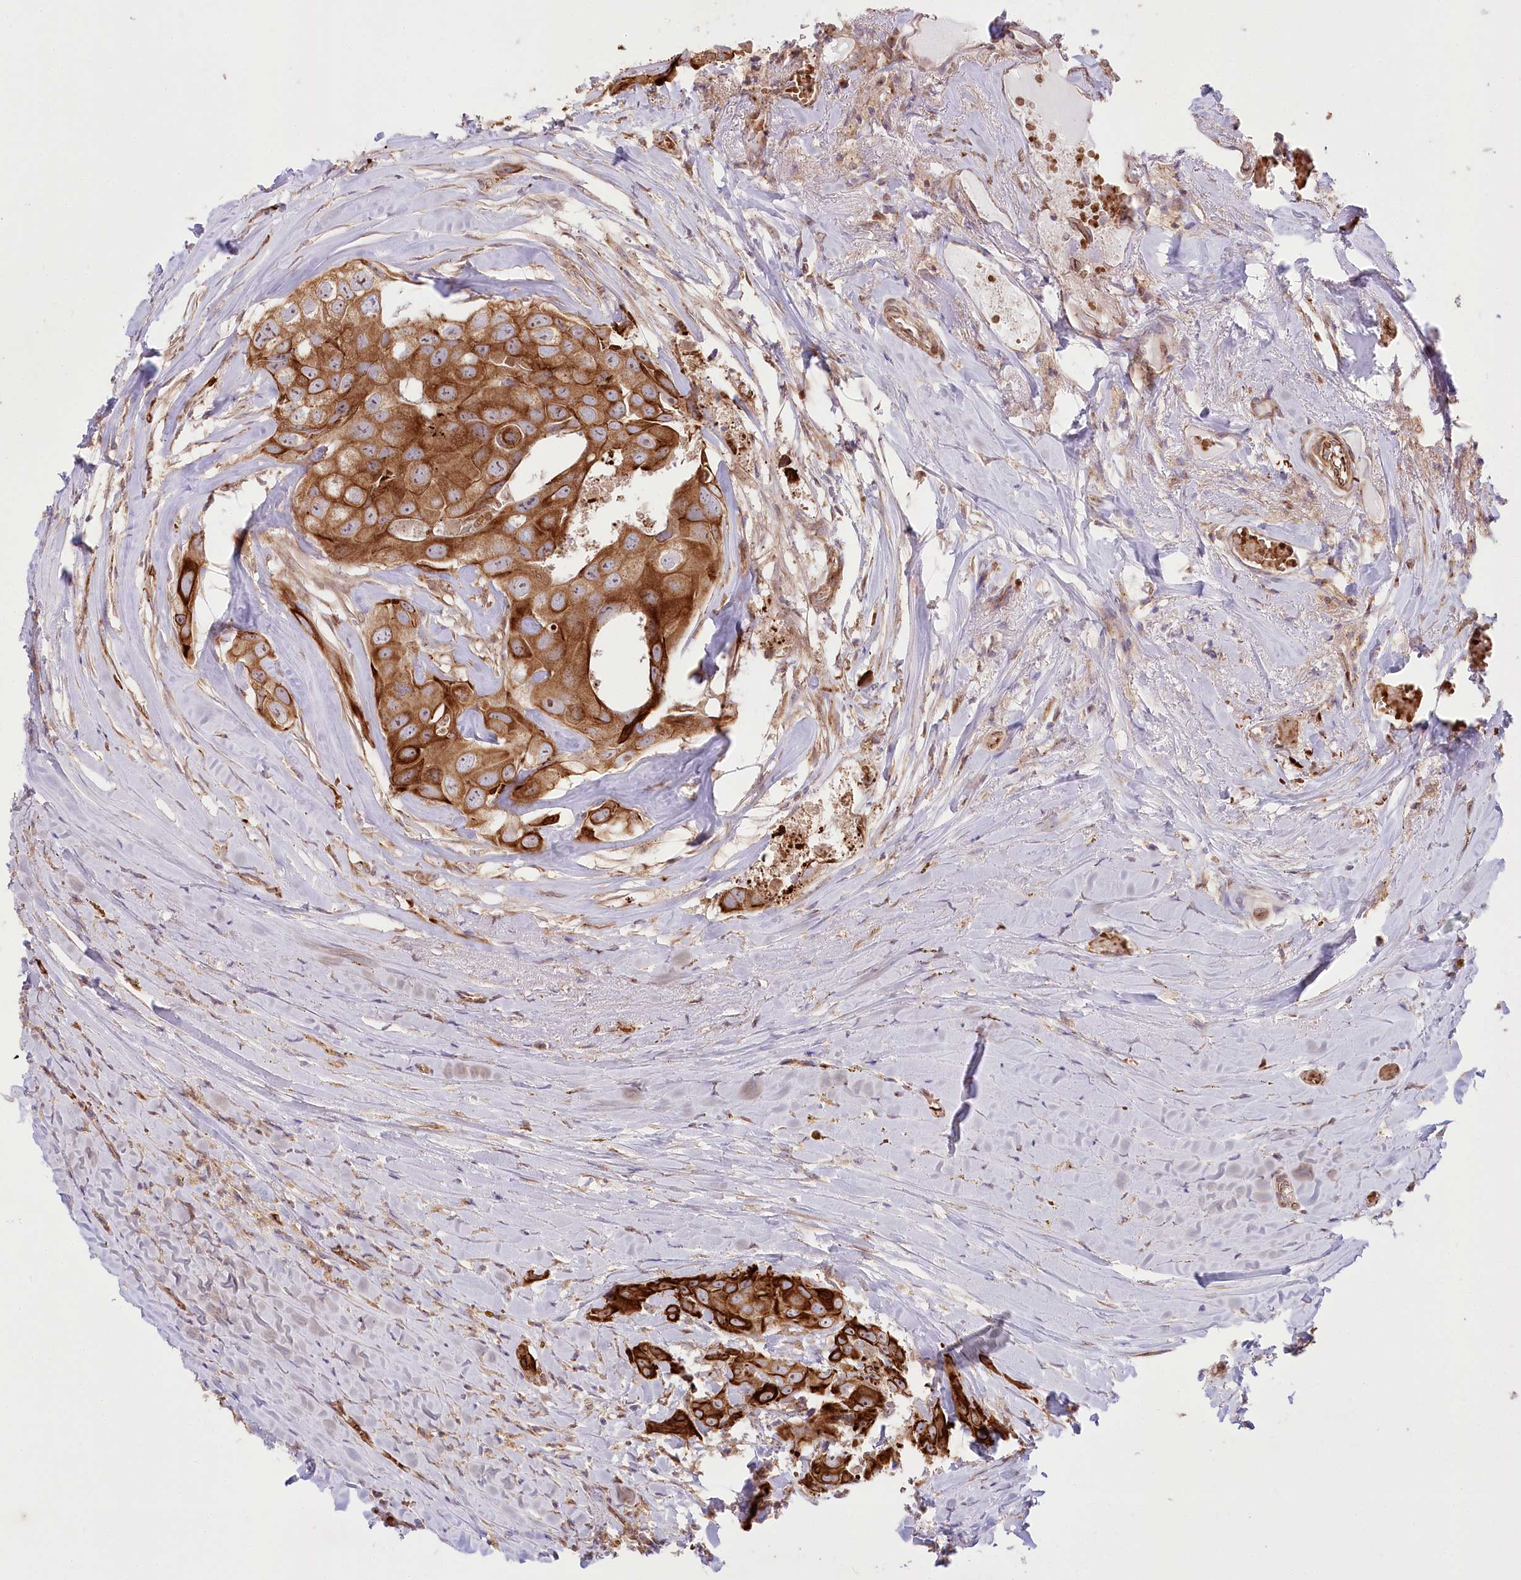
{"staining": {"intensity": "strong", "quantity": ">75%", "location": "cytoplasmic/membranous,nuclear"}, "tissue": "head and neck cancer", "cell_type": "Tumor cells", "image_type": "cancer", "snomed": [{"axis": "morphology", "description": "Adenocarcinoma, NOS"}, {"axis": "morphology", "description": "Adenocarcinoma, metastatic, NOS"}, {"axis": "topography", "description": "Head-Neck"}], "caption": "Tumor cells exhibit strong cytoplasmic/membranous and nuclear positivity in approximately >75% of cells in adenocarcinoma (head and neck). (Stains: DAB (3,3'-diaminobenzidine) in brown, nuclei in blue, Microscopy: brightfield microscopy at high magnification).", "gene": "COMMD3", "patient": {"sex": "male", "age": 75}}